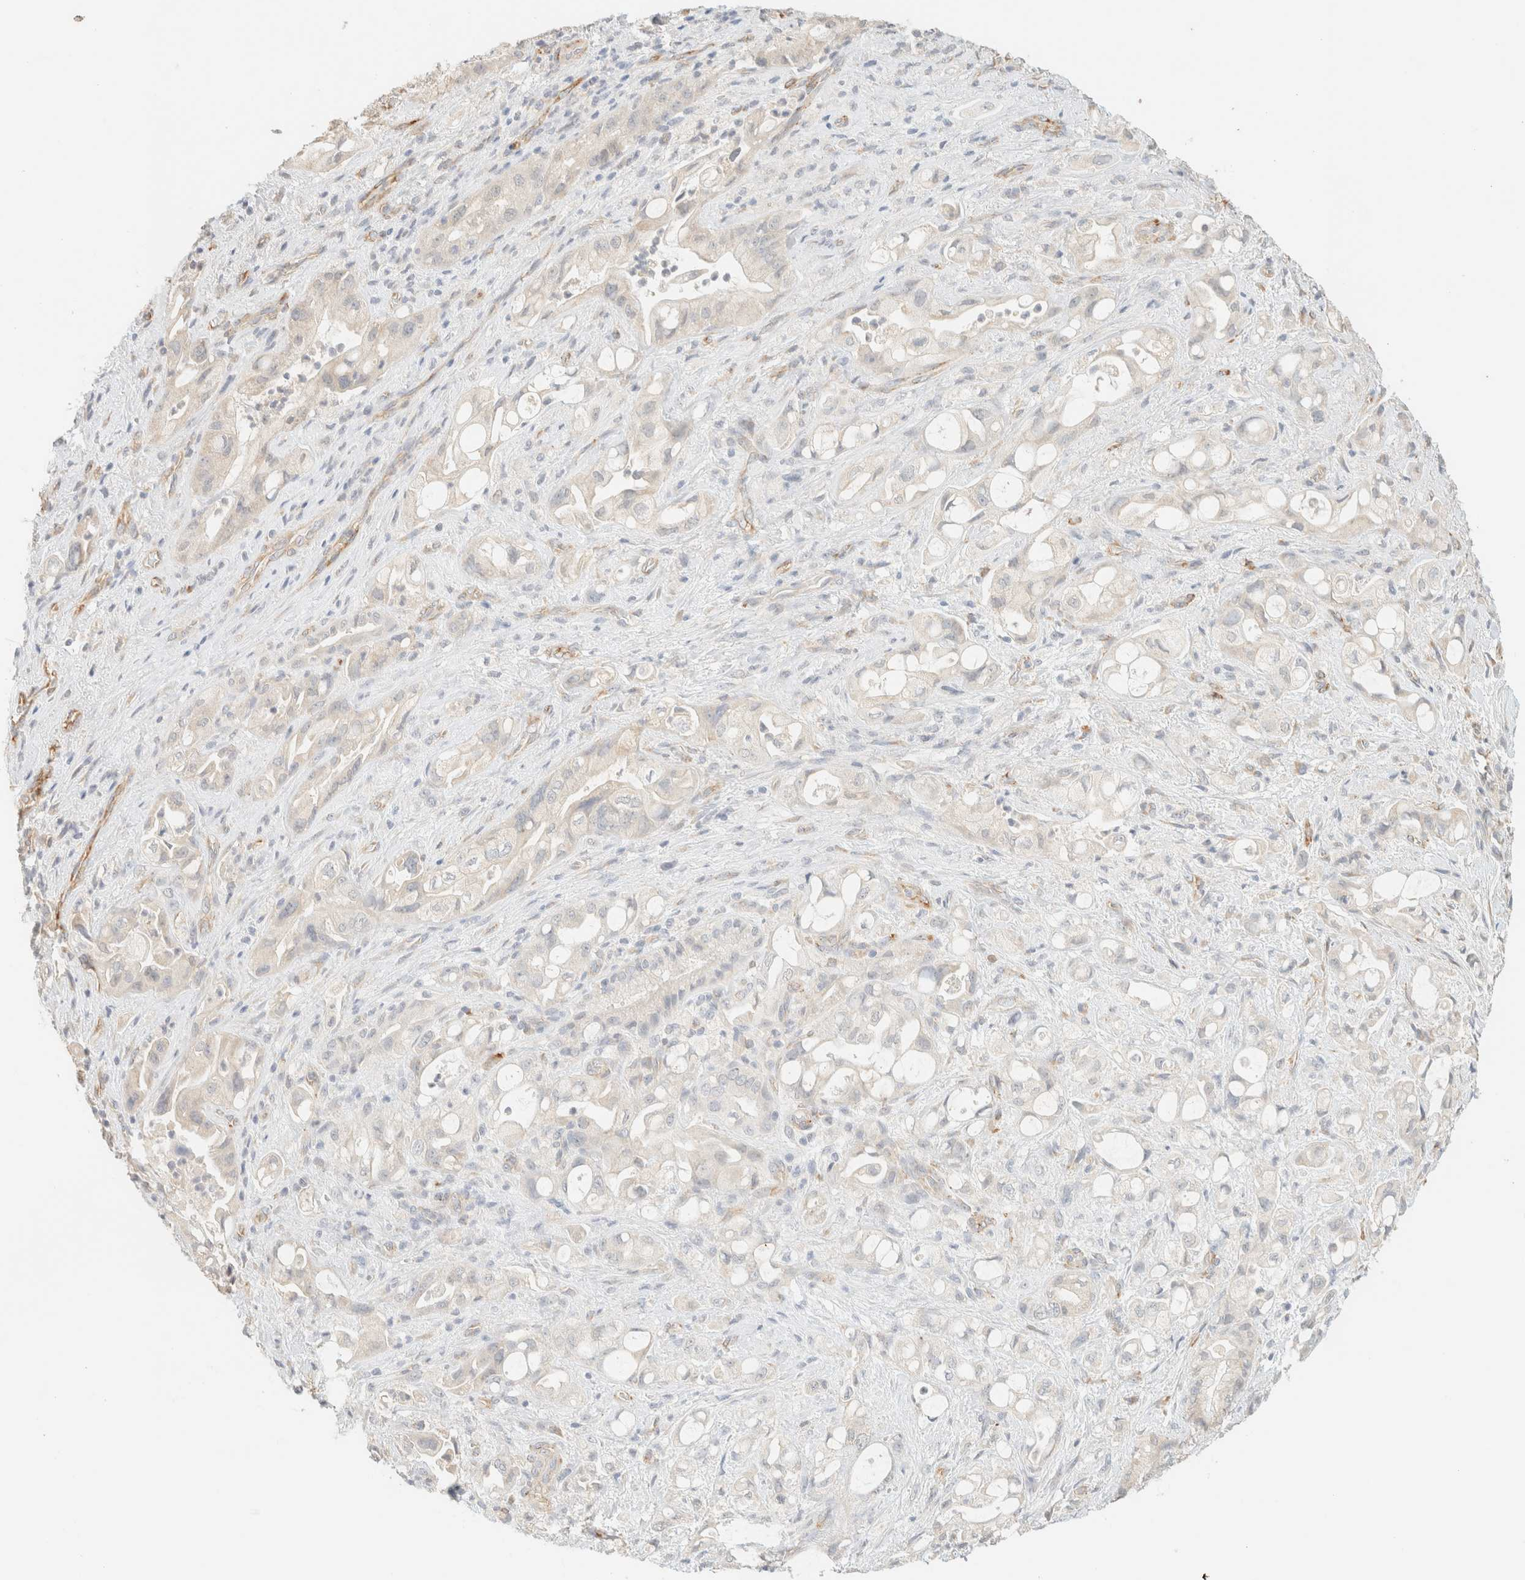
{"staining": {"intensity": "negative", "quantity": "none", "location": "none"}, "tissue": "pancreatic cancer", "cell_type": "Tumor cells", "image_type": "cancer", "snomed": [{"axis": "morphology", "description": "Adenocarcinoma, NOS"}, {"axis": "topography", "description": "Pancreas"}], "caption": "An immunohistochemistry (IHC) photomicrograph of pancreatic cancer (adenocarcinoma) is shown. There is no staining in tumor cells of pancreatic cancer (adenocarcinoma).", "gene": "SPARCL1", "patient": {"sex": "male", "age": 79}}